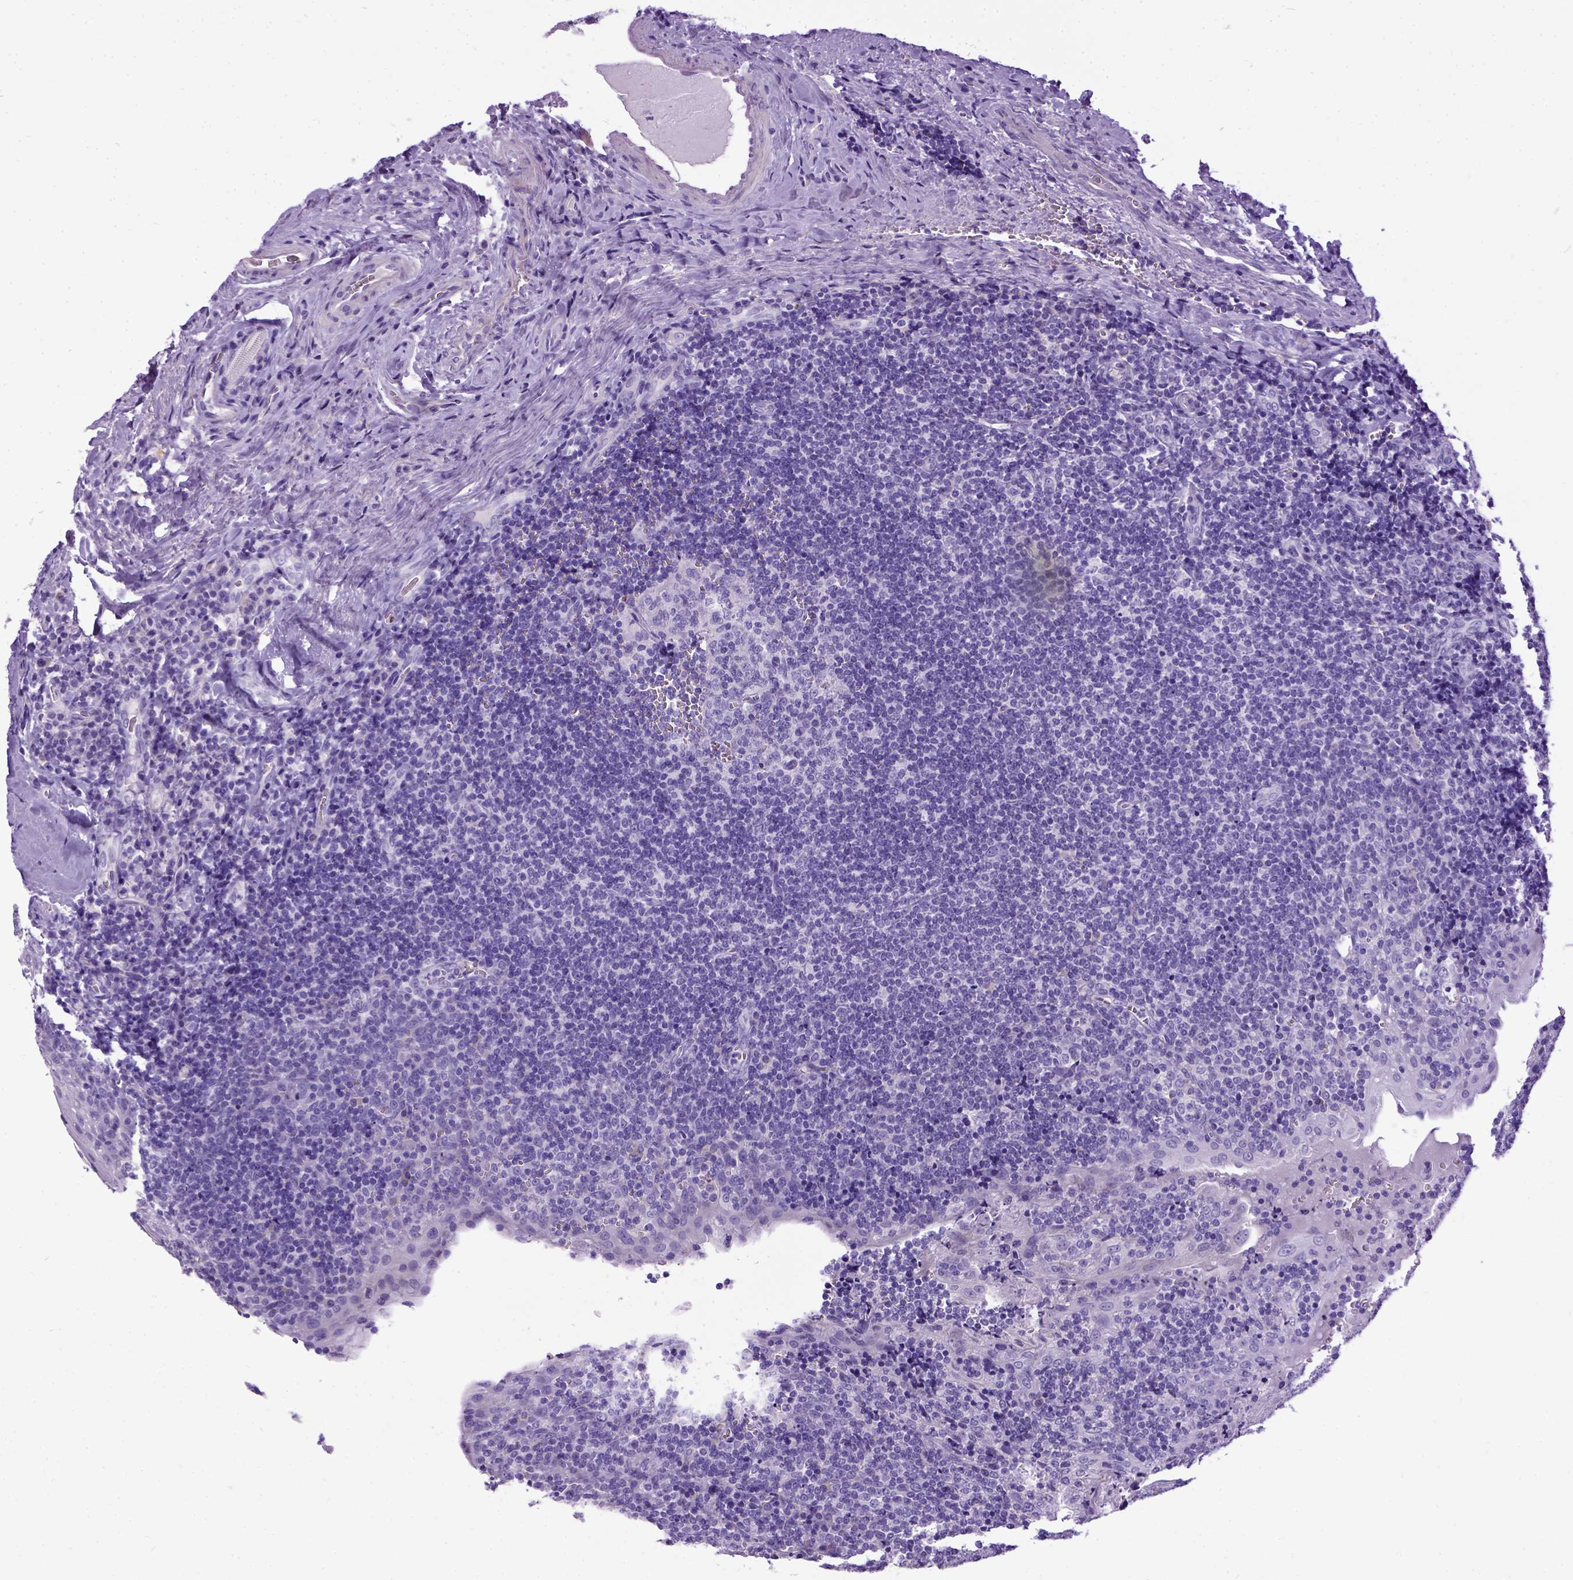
{"staining": {"intensity": "negative", "quantity": "none", "location": "none"}, "tissue": "tonsil", "cell_type": "Germinal center cells", "image_type": "normal", "snomed": [{"axis": "morphology", "description": "Normal tissue, NOS"}, {"axis": "morphology", "description": "Inflammation, NOS"}, {"axis": "topography", "description": "Tonsil"}], "caption": "A photomicrograph of tonsil stained for a protein displays no brown staining in germinal center cells. (DAB immunohistochemistry (IHC) with hematoxylin counter stain).", "gene": "IGF2", "patient": {"sex": "female", "age": 31}}